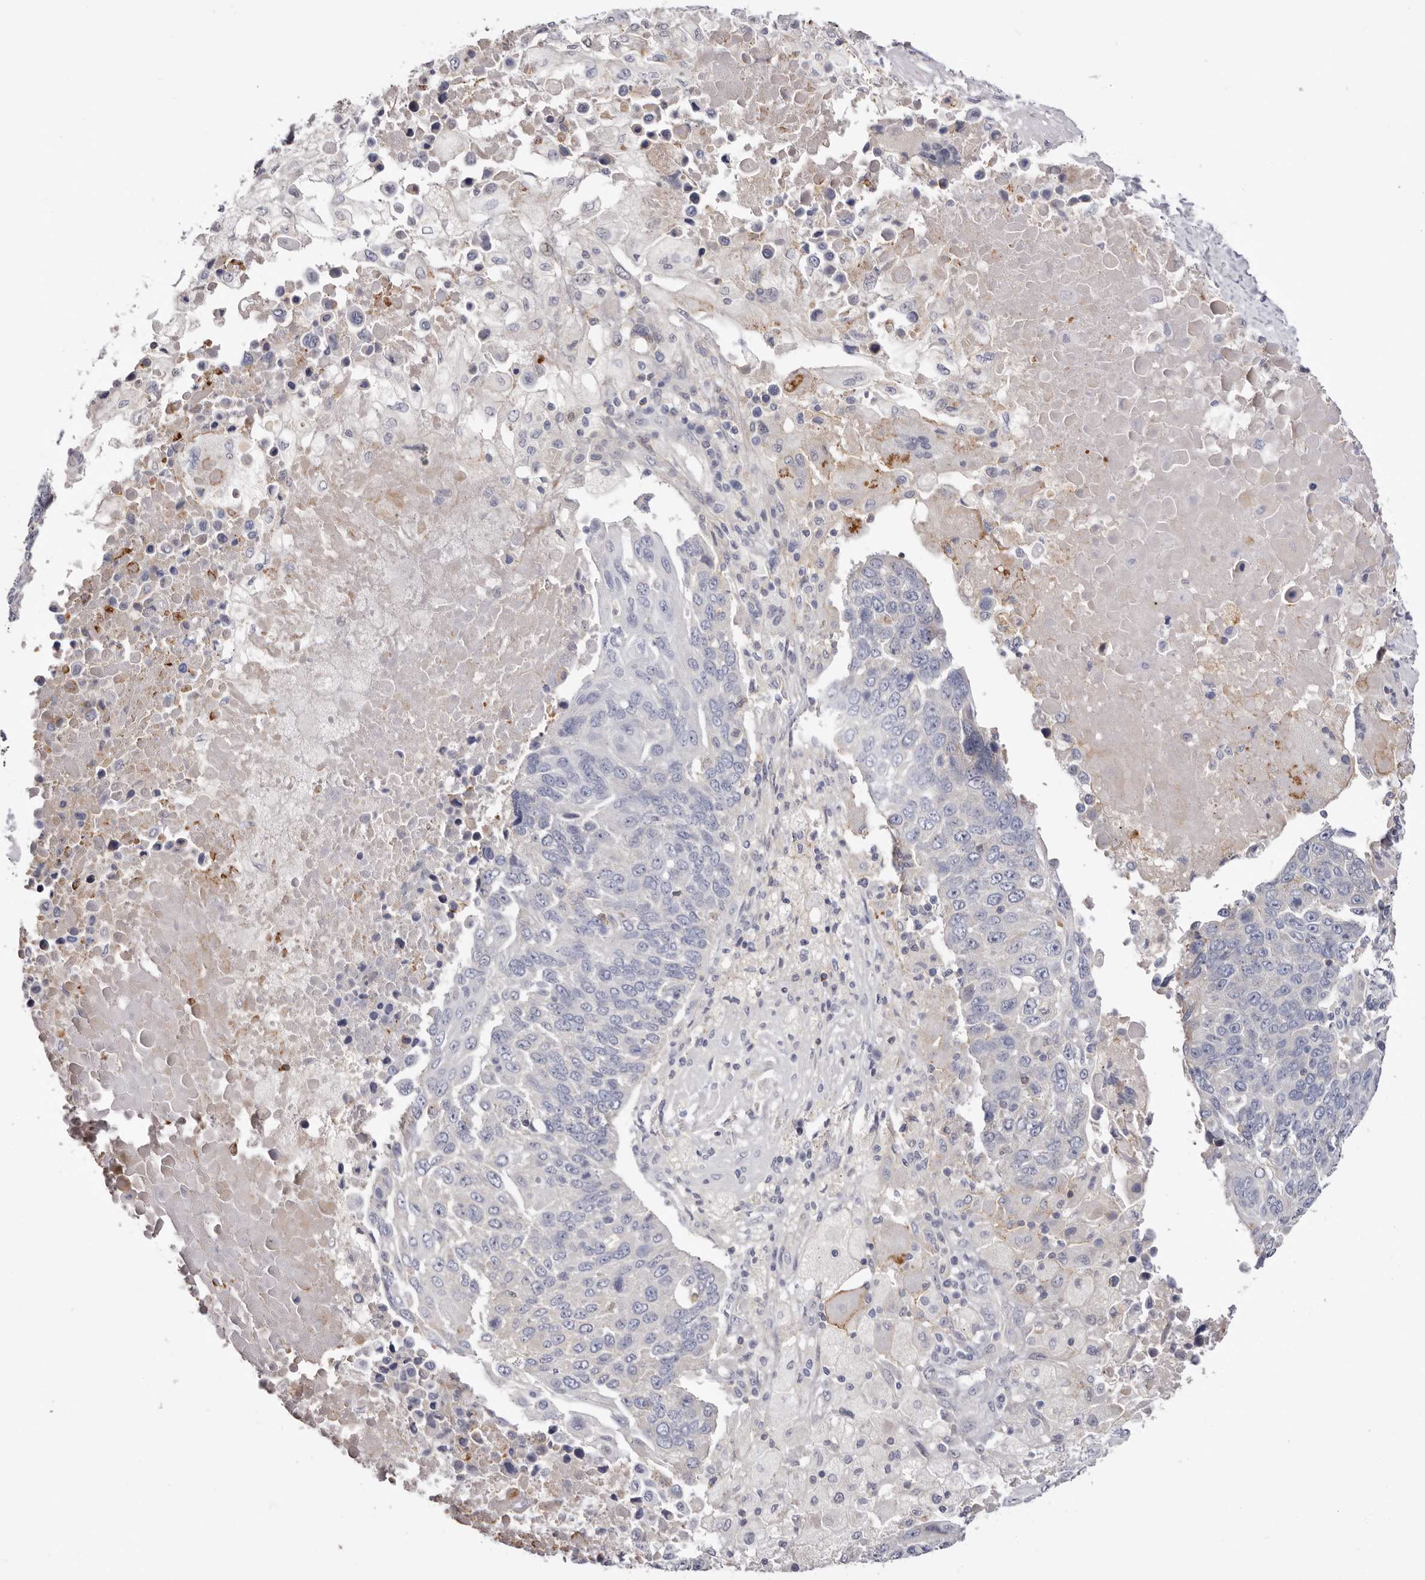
{"staining": {"intensity": "negative", "quantity": "none", "location": "none"}, "tissue": "lung cancer", "cell_type": "Tumor cells", "image_type": "cancer", "snomed": [{"axis": "morphology", "description": "Squamous cell carcinoma, NOS"}, {"axis": "topography", "description": "Lung"}], "caption": "Micrograph shows no significant protein staining in tumor cells of lung cancer (squamous cell carcinoma).", "gene": "LMLN", "patient": {"sex": "male", "age": 66}}